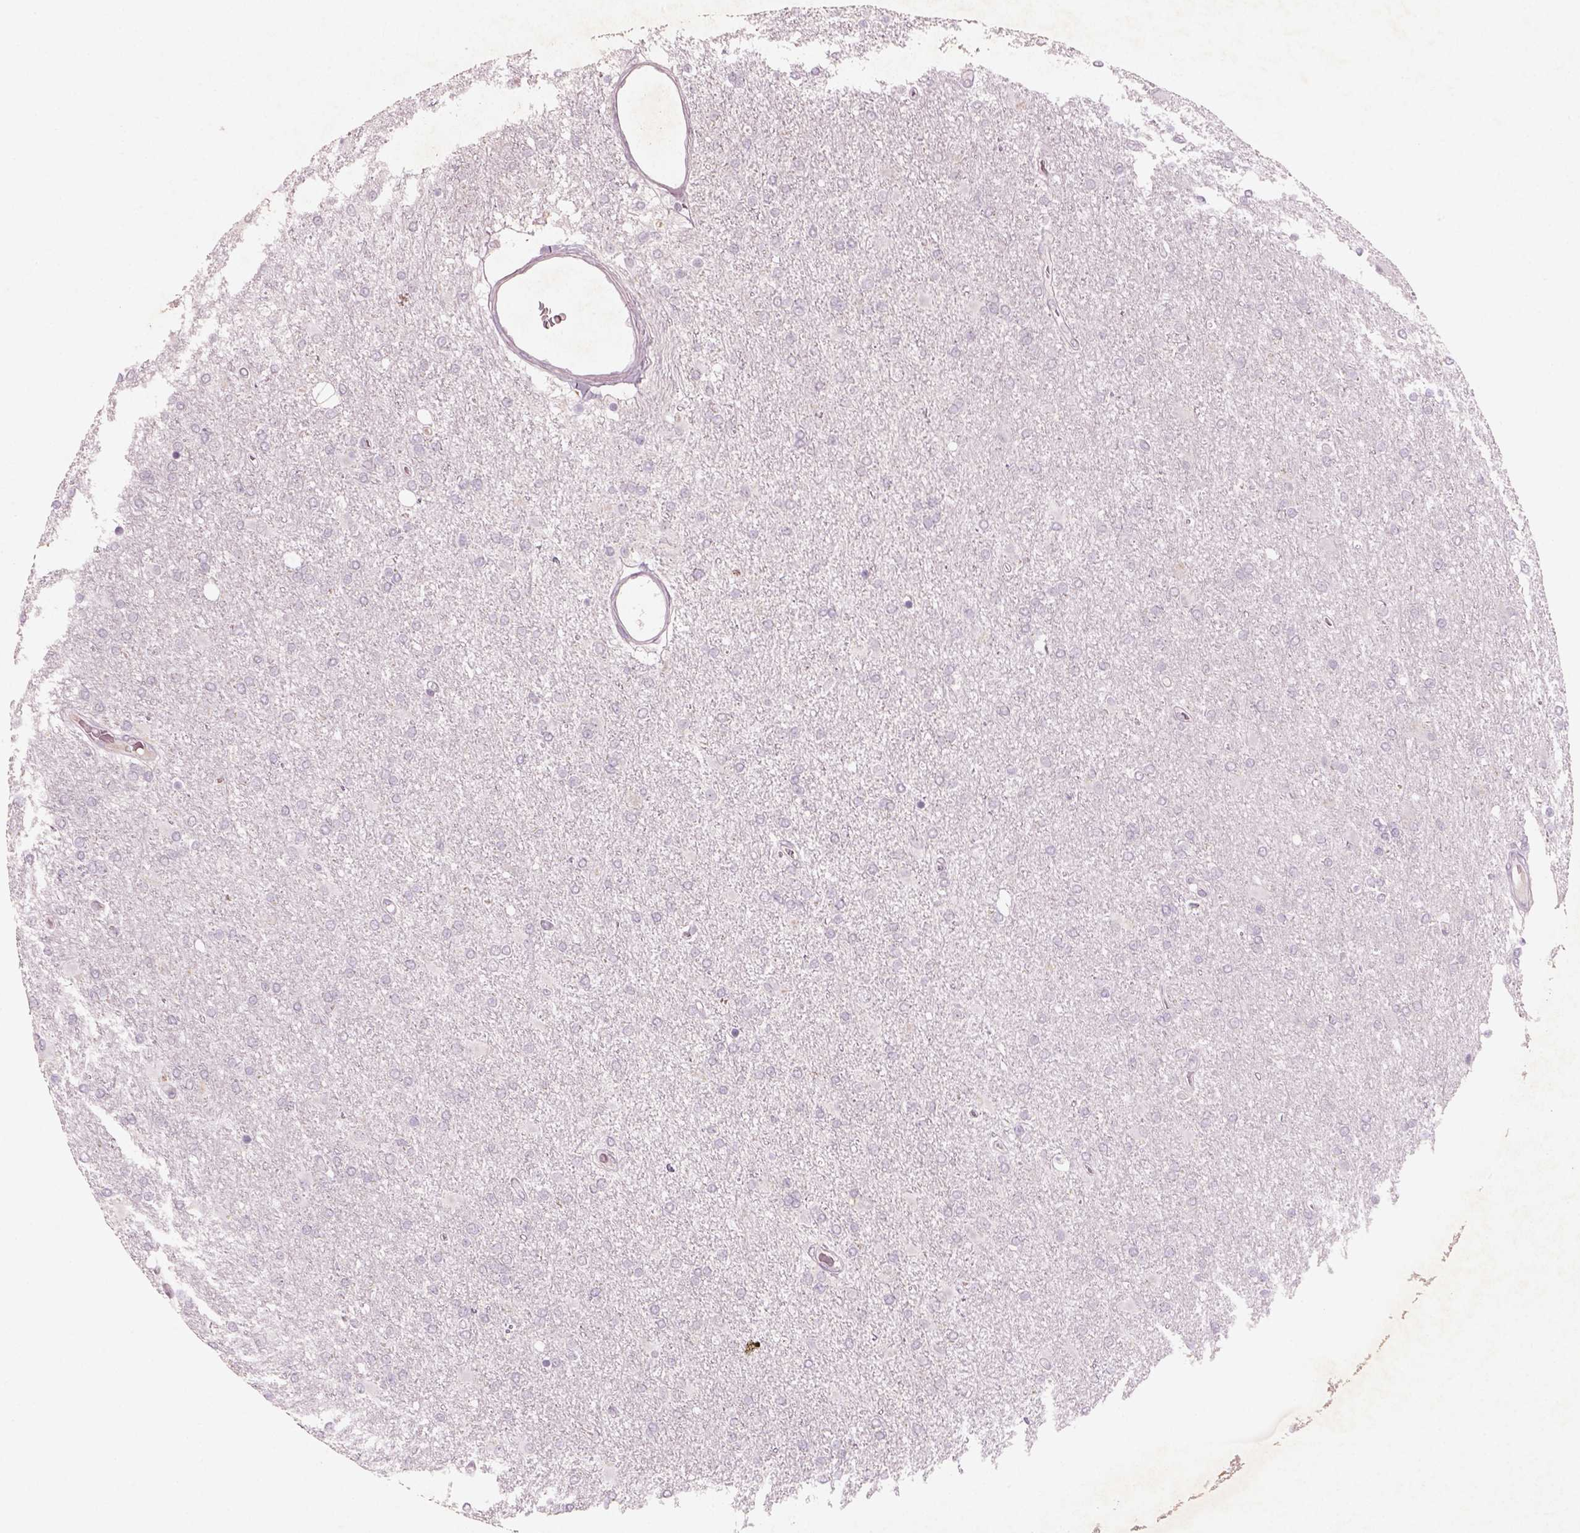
{"staining": {"intensity": "negative", "quantity": "none", "location": "none"}, "tissue": "glioma", "cell_type": "Tumor cells", "image_type": "cancer", "snomed": [{"axis": "morphology", "description": "Glioma, malignant, High grade"}, {"axis": "topography", "description": "Cerebral cortex"}], "caption": "Histopathology image shows no significant protein staining in tumor cells of malignant glioma (high-grade).", "gene": "PENK", "patient": {"sex": "male", "age": 70}}